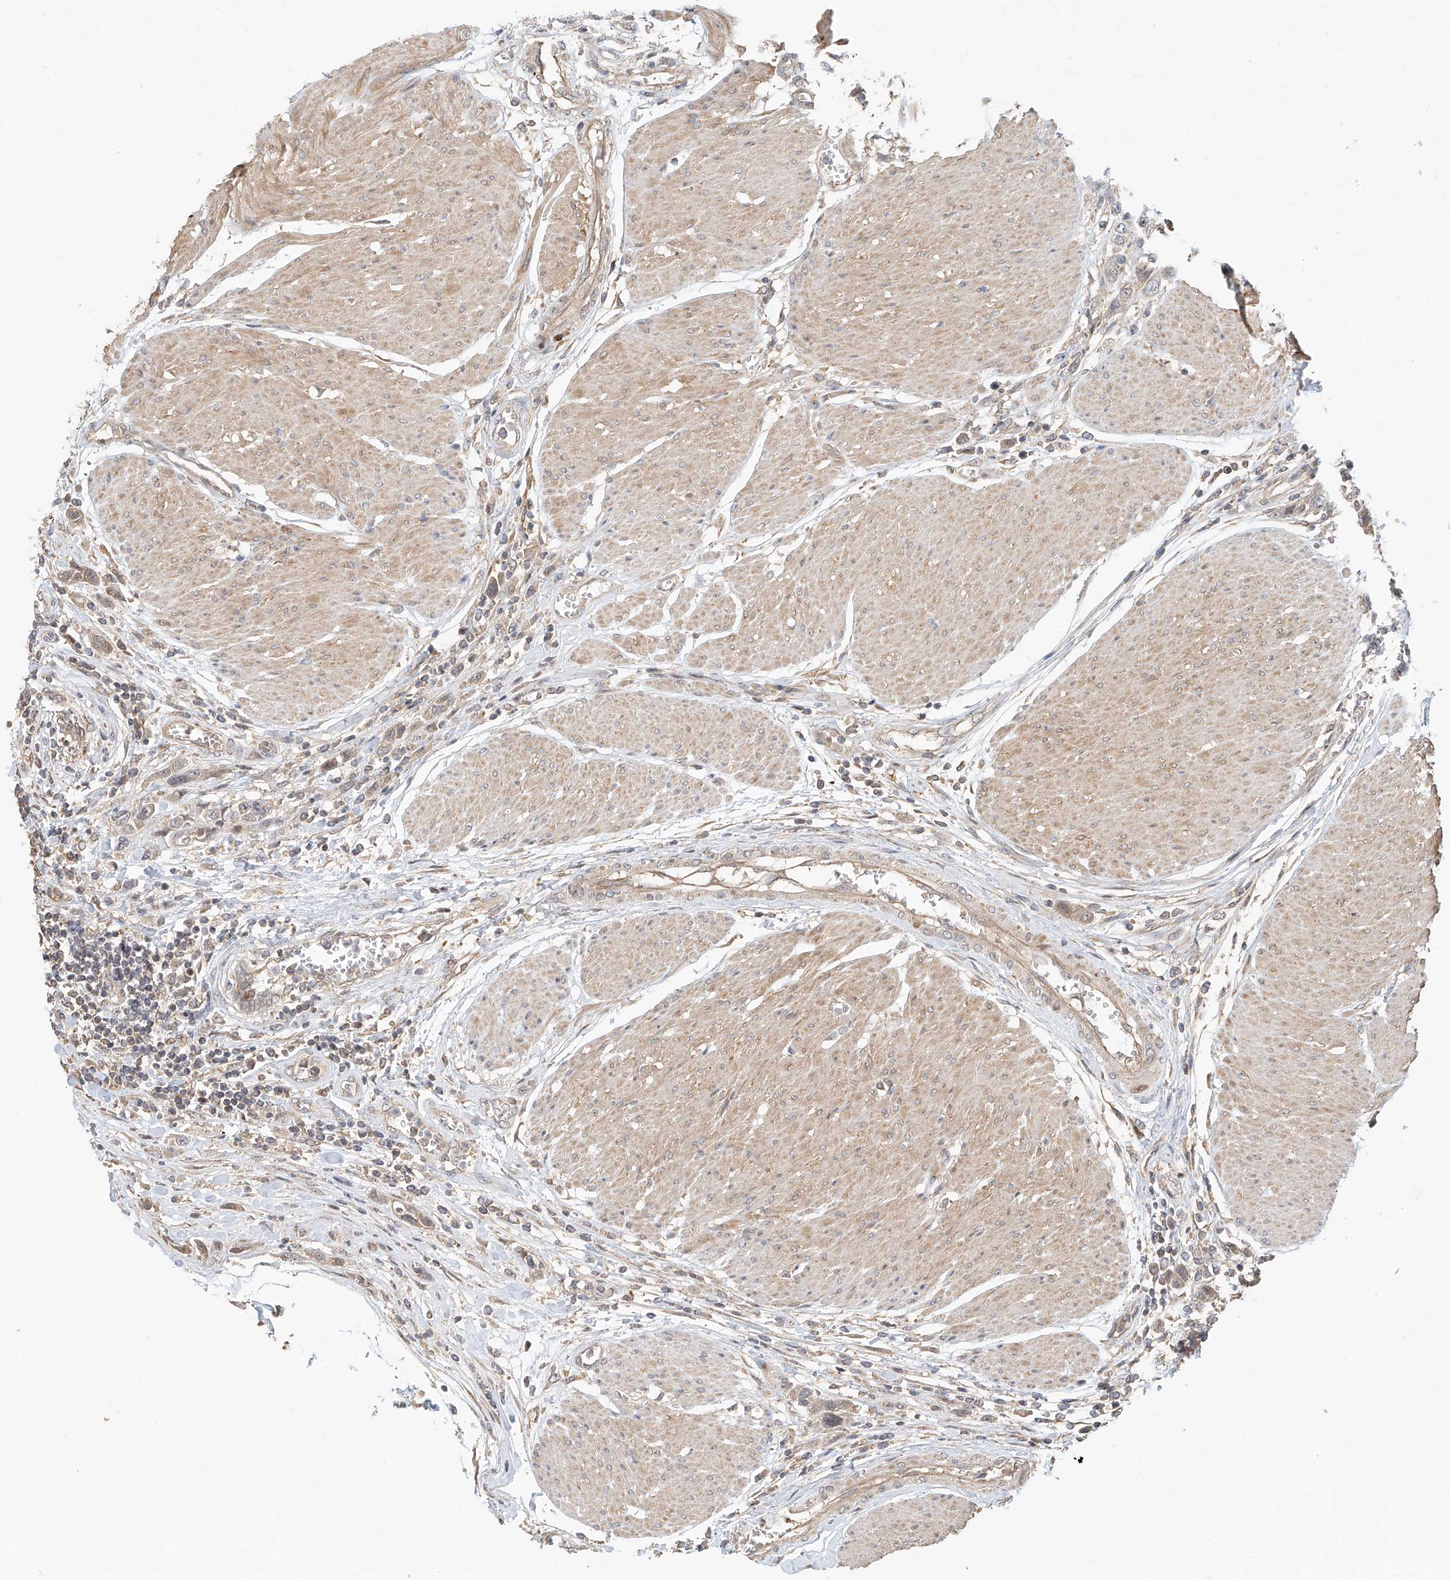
{"staining": {"intensity": "weak", "quantity": "<25%", "location": "cytoplasmic/membranous"}, "tissue": "urothelial cancer", "cell_type": "Tumor cells", "image_type": "cancer", "snomed": [{"axis": "morphology", "description": "Urothelial carcinoma, High grade"}, {"axis": "topography", "description": "Urinary bladder"}], "caption": "Immunohistochemistry micrograph of human urothelial carcinoma (high-grade) stained for a protein (brown), which reveals no positivity in tumor cells.", "gene": "TMEM61", "patient": {"sex": "male", "age": 50}}